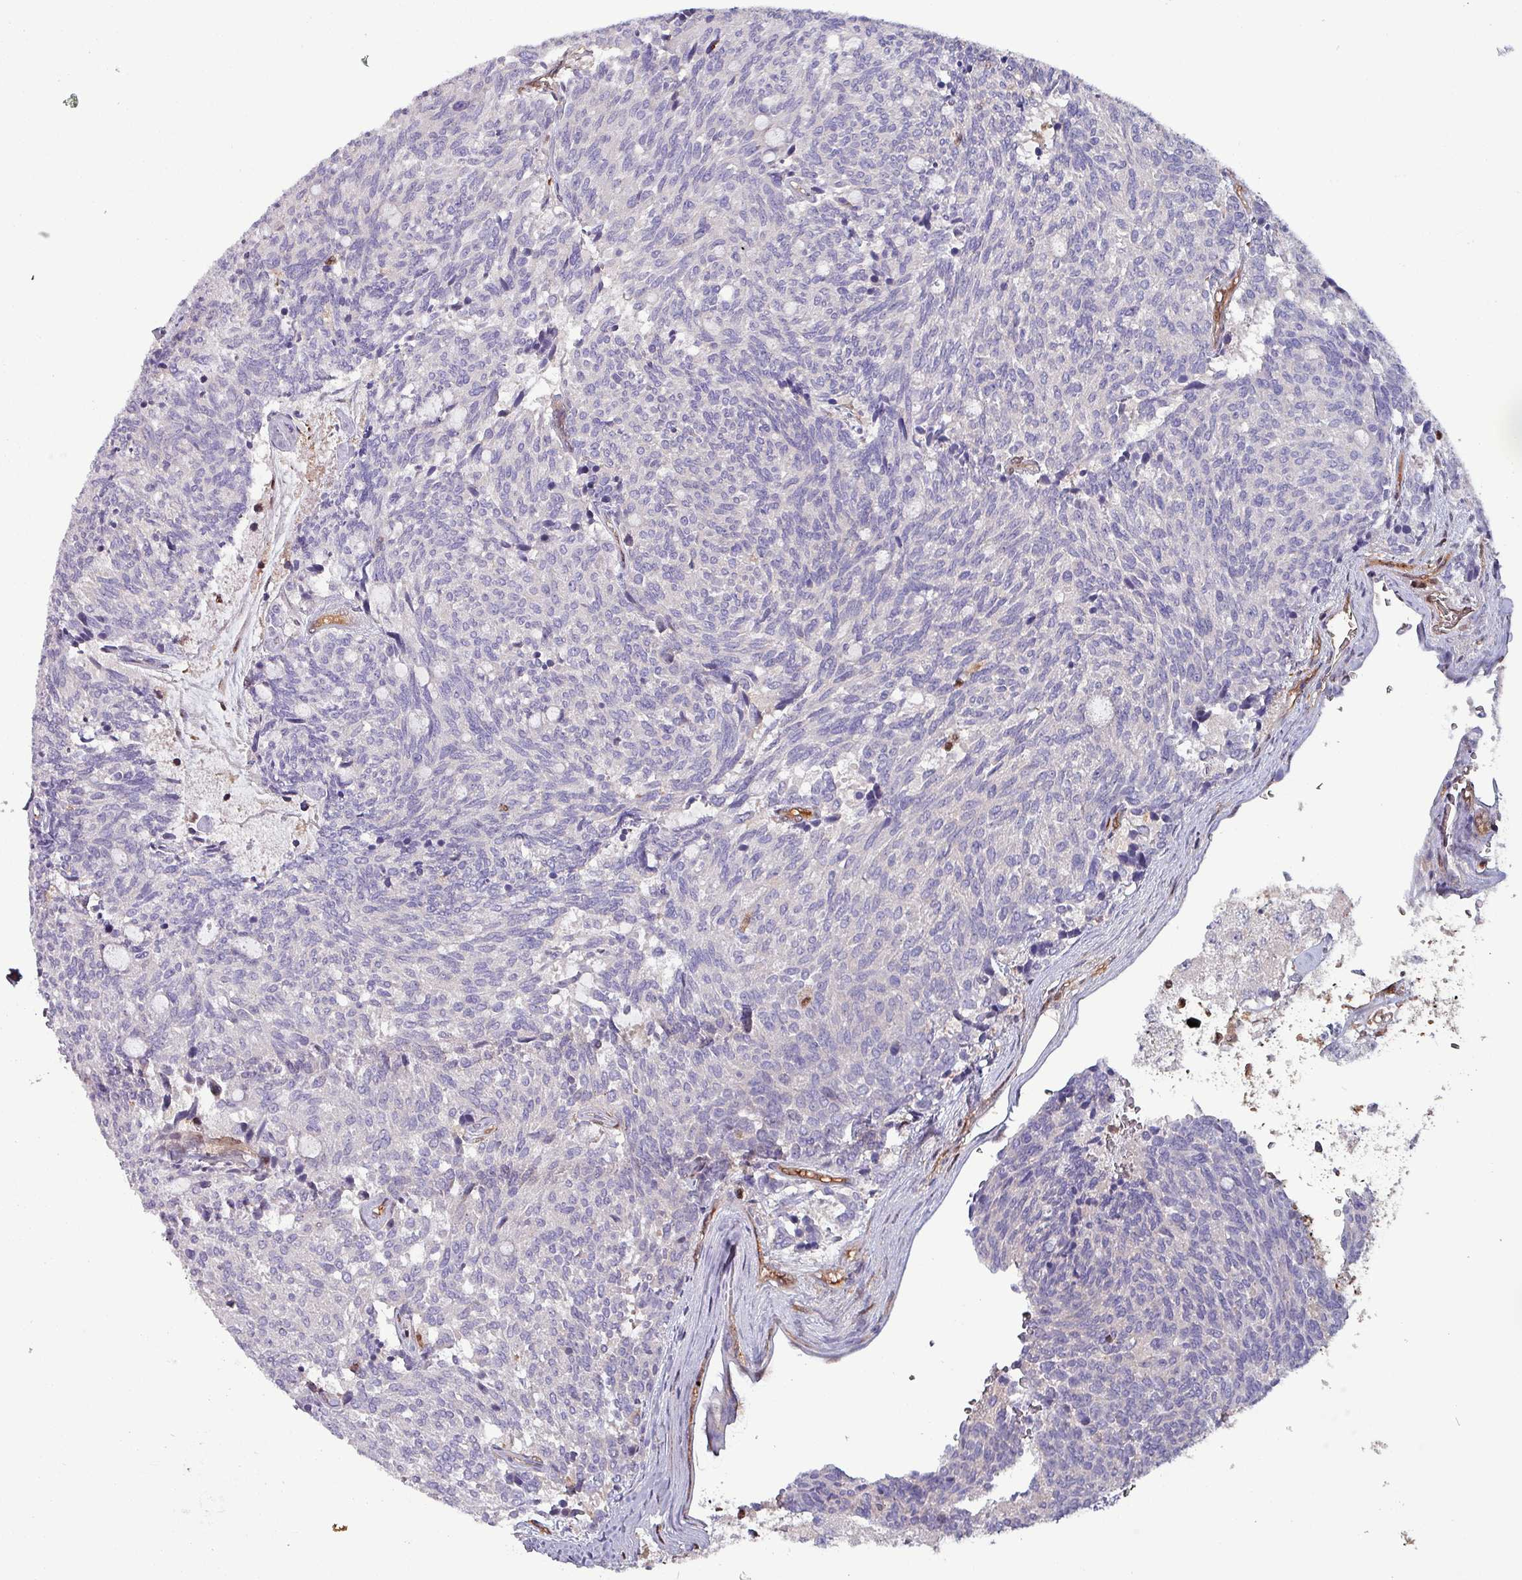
{"staining": {"intensity": "negative", "quantity": "none", "location": "none"}, "tissue": "carcinoid", "cell_type": "Tumor cells", "image_type": "cancer", "snomed": [{"axis": "morphology", "description": "Carcinoid, malignant, NOS"}, {"axis": "topography", "description": "Pancreas"}], "caption": "The image demonstrates no significant expression in tumor cells of carcinoid (malignant).", "gene": "PSMB8", "patient": {"sex": "female", "age": 54}}